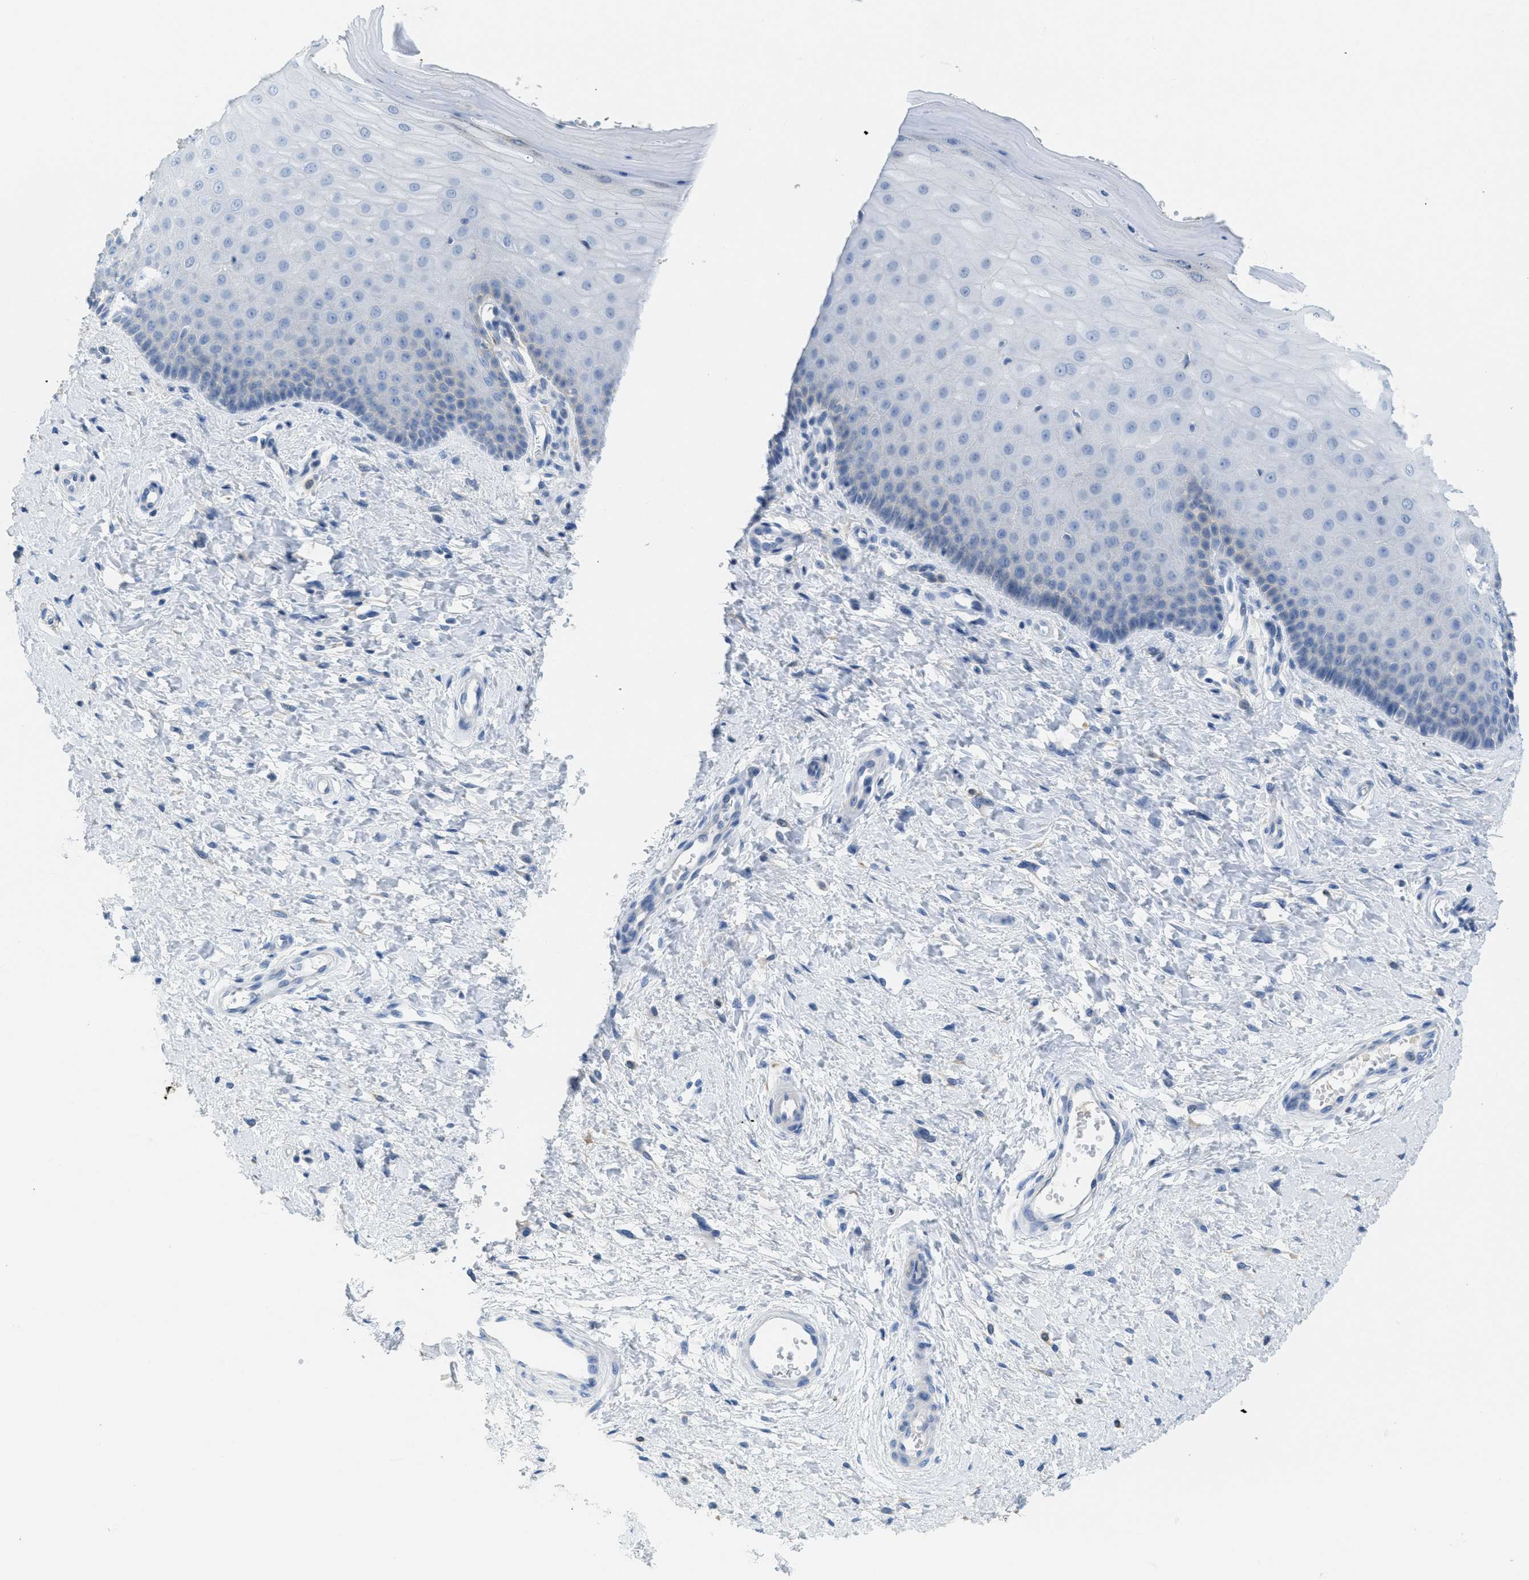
{"staining": {"intensity": "moderate", "quantity": ">75%", "location": "cytoplasmic/membranous"}, "tissue": "cervix", "cell_type": "Glandular cells", "image_type": "normal", "snomed": [{"axis": "morphology", "description": "Normal tissue, NOS"}, {"axis": "topography", "description": "Cervix"}], "caption": "Protein staining of unremarkable cervix displays moderate cytoplasmic/membranous positivity in about >75% of glandular cells.", "gene": "CNNM4", "patient": {"sex": "female", "age": 55}}